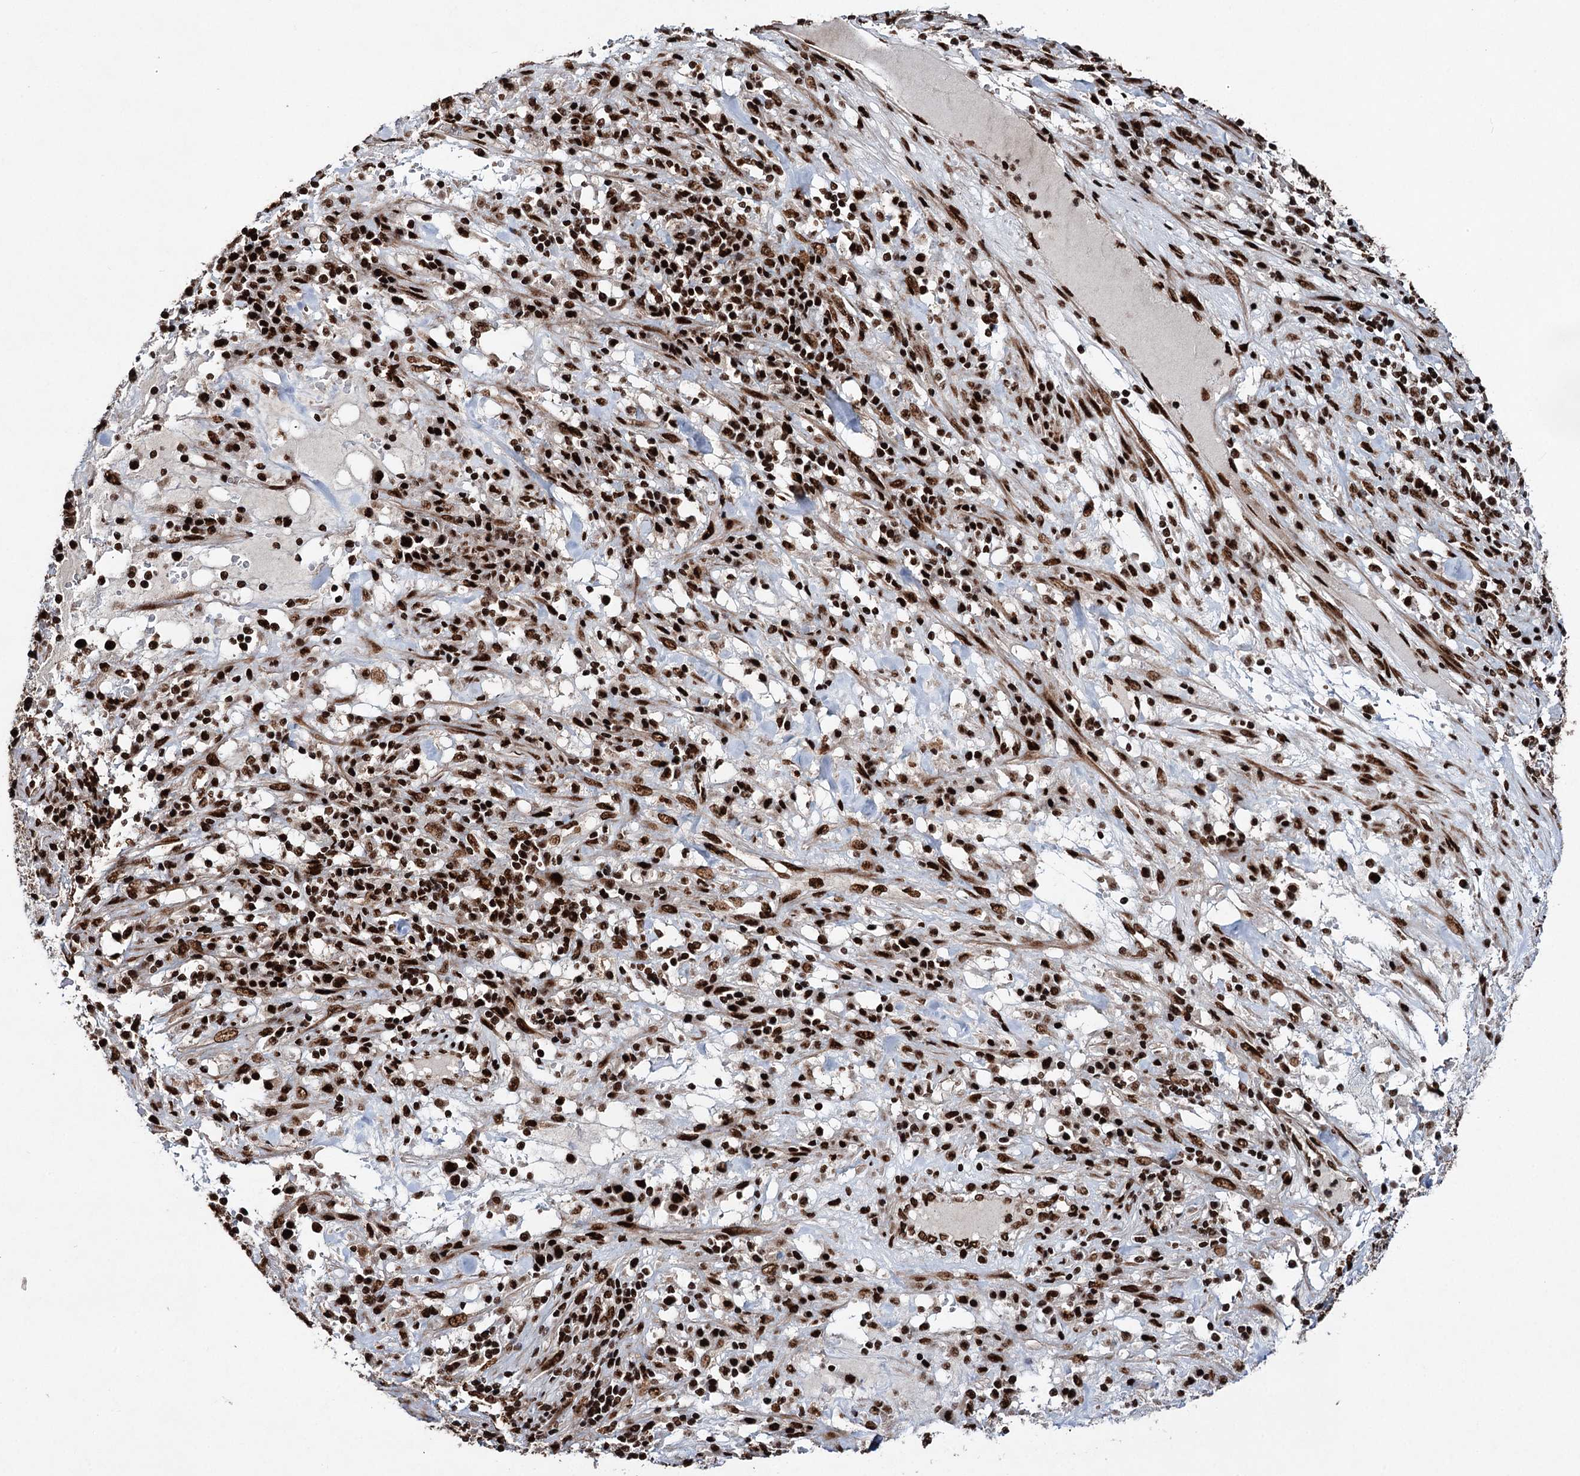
{"staining": {"intensity": "strong", "quantity": ">75%", "location": "nuclear"}, "tissue": "endometrial cancer", "cell_type": "Tumor cells", "image_type": "cancer", "snomed": [{"axis": "morphology", "description": "Adenocarcinoma, NOS"}, {"axis": "topography", "description": "Endometrium"}], "caption": "Immunohistochemical staining of human endometrial adenocarcinoma displays high levels of strong nuclear protein expression in approximately >75% of tumor cells. (DAB IHC with brightfield microscopy, high magnification).", "gene": "MATR3", "patient": {"sex": "female", "age": 49}}